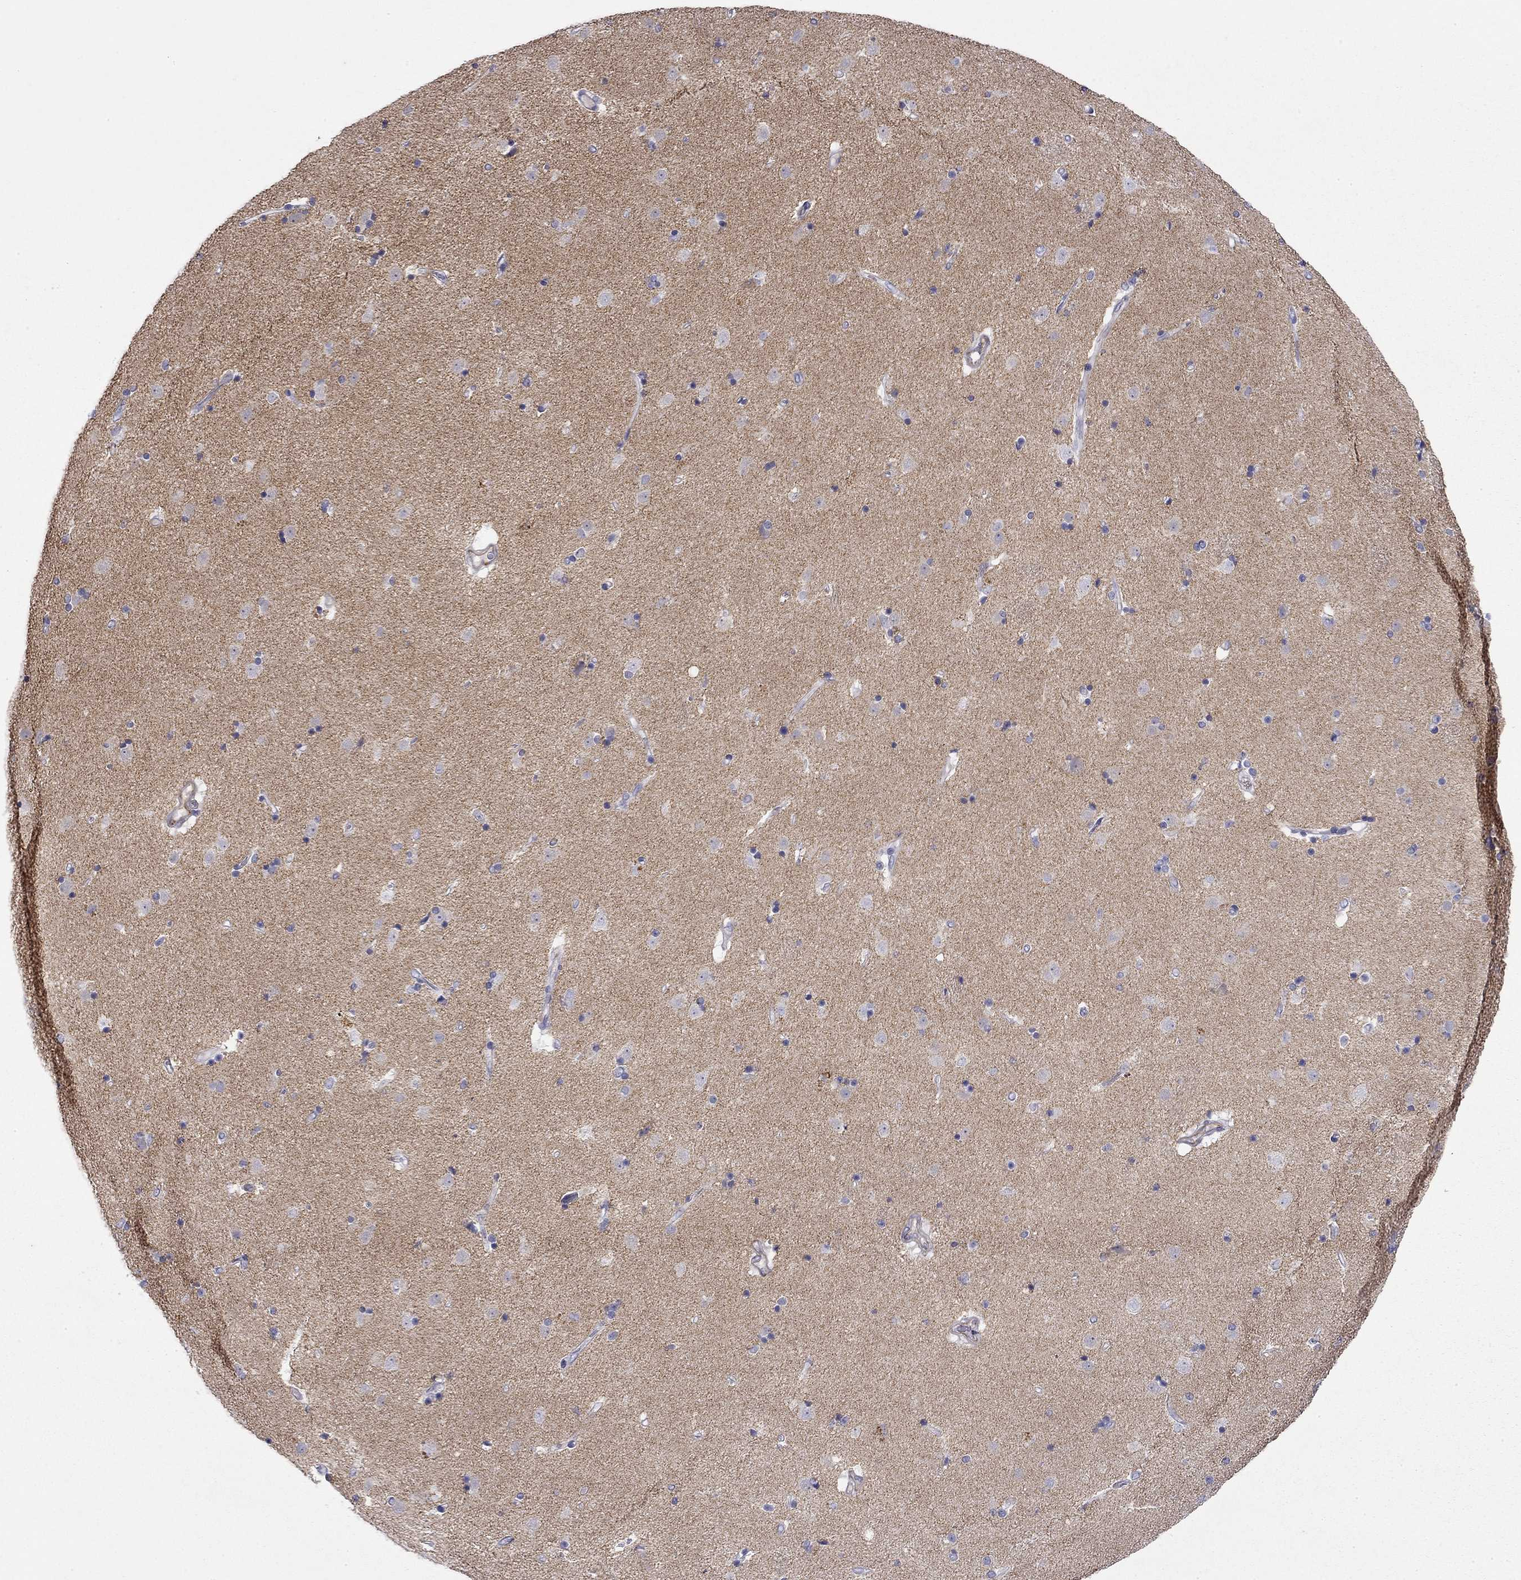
{"staining": {"intensity": "negative", "quantity": "none", "location": "none"}, "tissue": "caudate", "cell_type": "Glial cells", "image_type": "normal", "snomed": [{"axis": "morphology", "description": "Normal tissue, NOS"}, {"axis": "topography", "description": "Lateral ventricle wall"}], "caption": "This is an IHC photomicrograph of normal human caudate. There is no expression in glial cells.", "gene": "RTL1", "patient": {"sex": "male", "age": 54}}